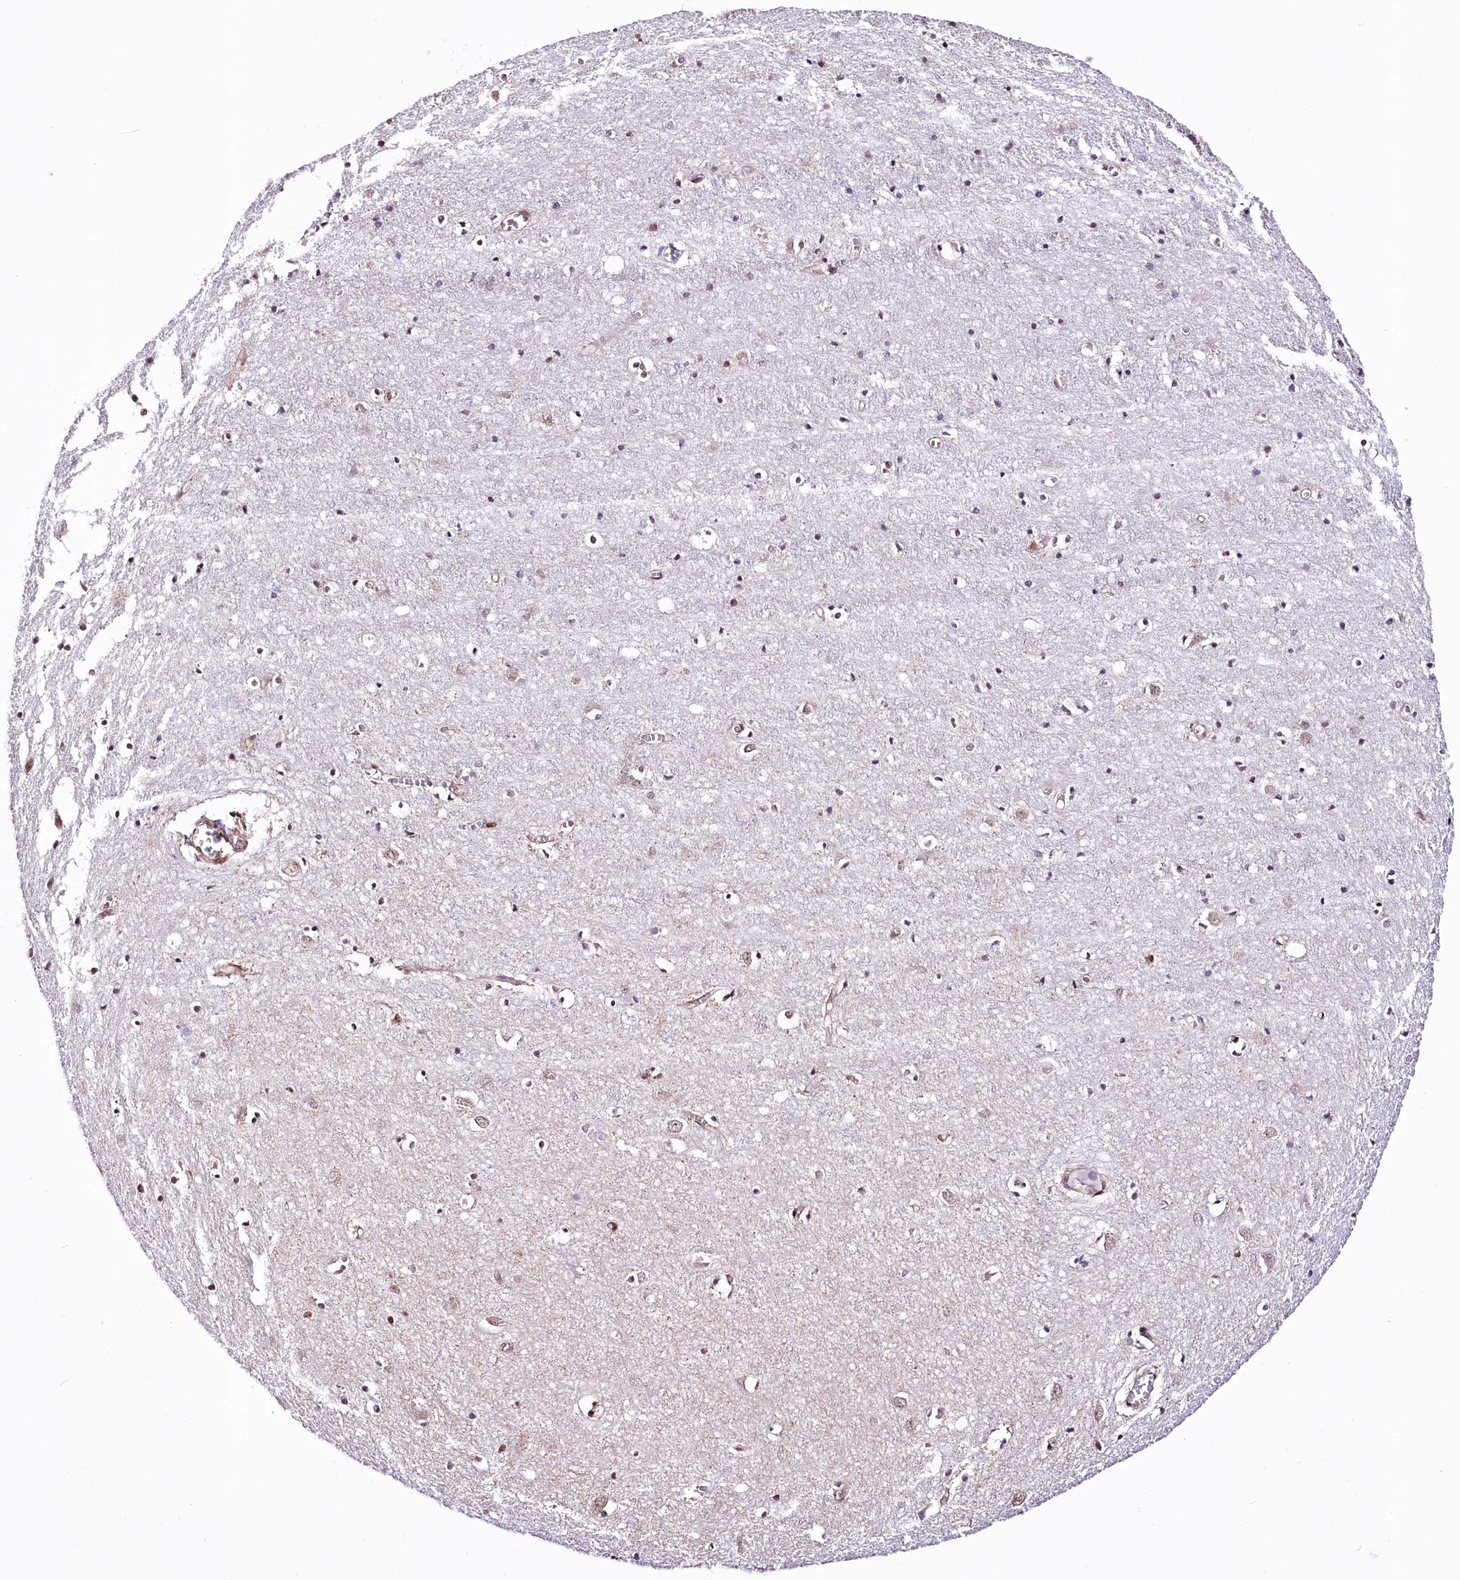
{"staining": {"intensity": "negative", "quantity": "none", "location": "none"}, "tissue": "cerebral cortex", "cell_type": "Endothelial cells", "image_type": "normal", "snomed": [{"axis": "morphology", "description": "Normal tissue, NOS"}, {"axis": "topography", "description": "Cerebral cortex"}], "caption": "This is an IHC image of normal cerebral cortex. There is no expression in endothelial cells.", "gene": "ST7", "patient": {"sex": "female", "age": 64}}